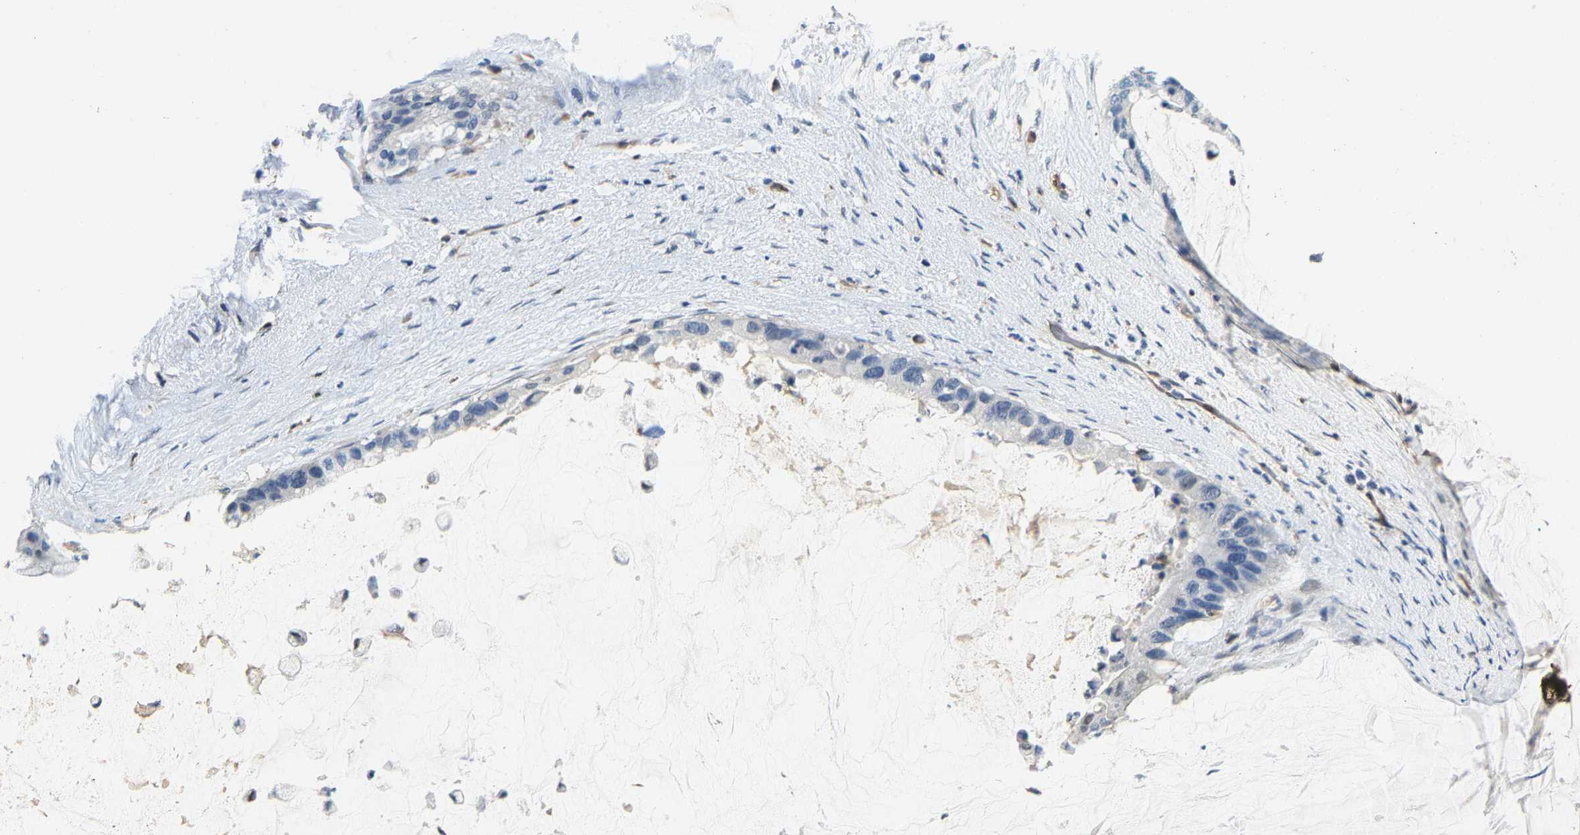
{"staining": {"intensity": "negative", "quantity": "none", "location": "none"}, "tissue": "pancreatic cancer", "cell_type": "Tumor cells", "image_type": "cancer", "snomed": [{"axis": "morphology", "description": "Adenocarcinoma, NOS"}, {"axis": "topography", "description": "Pancreas"}], "caption": "Adenocarcinoma (pancreatic) was stained to show a protein in brown. There is no significant expression in tumor cells.", "gene": "GIMAP7", "patient": {"sex": "male", "age": 41}}